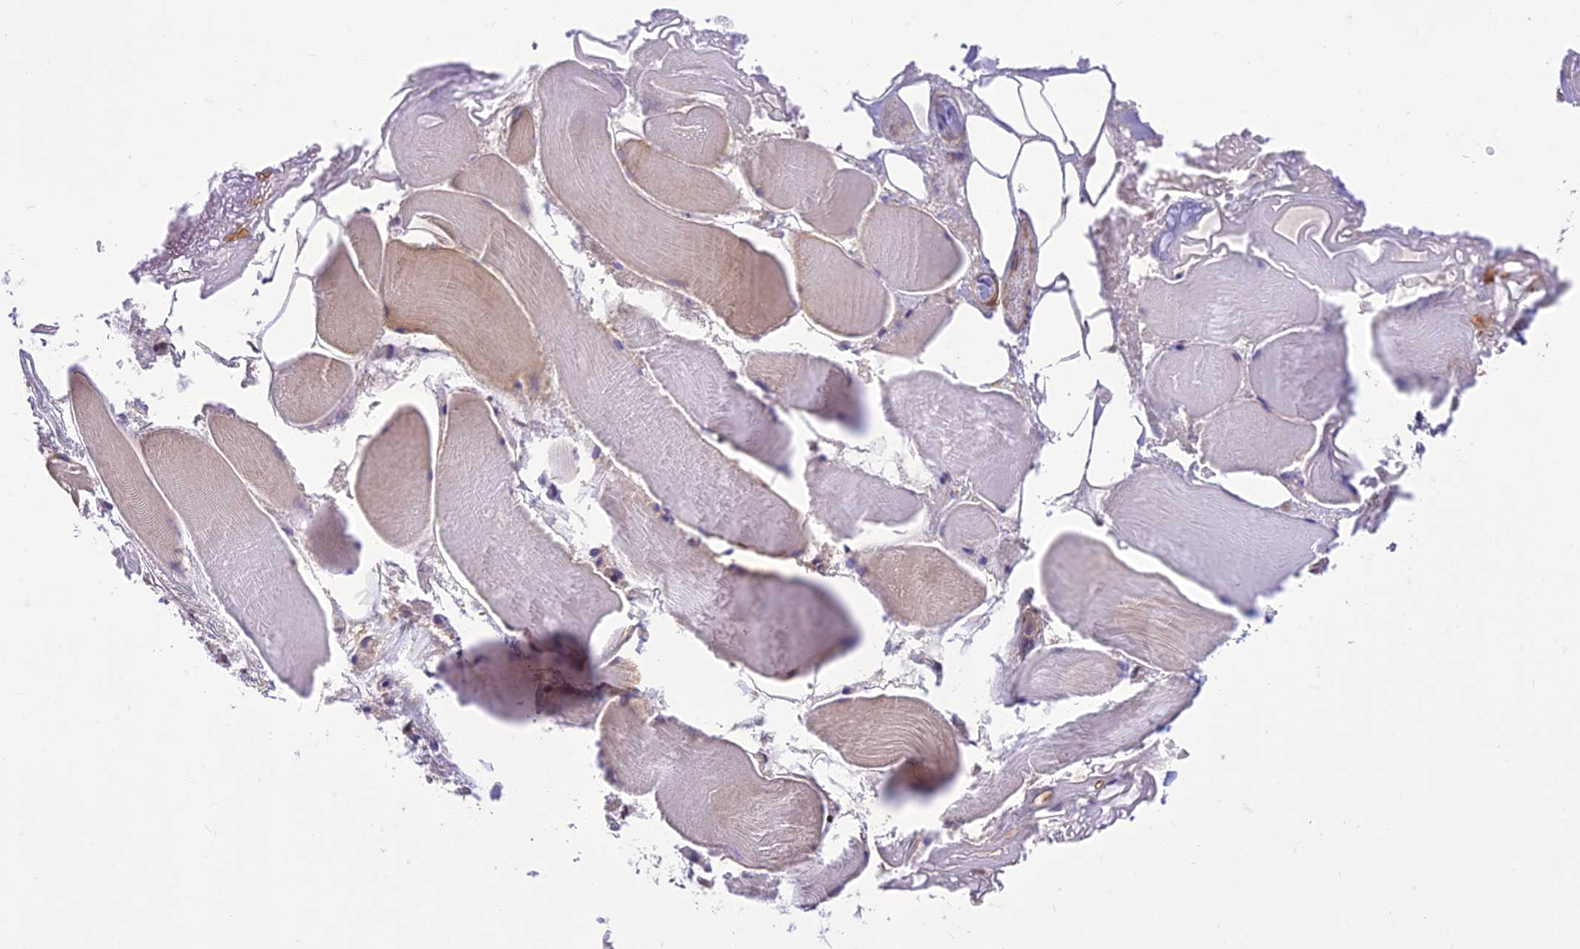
{"staining": {"intensity": "moderate", "quantity": "25%-75%", "location": "cytoplasmic/membranous"}, "tissue": "skeletal muscle", "cell_type": "Myocytes", "image_type": "normal", "snomed": [{"axis": "morphology", "description": "Normal tissue, NOS"}, {"axis": "morphology", "description": "Basal cell carcinoma"}, {"axis": "topography", "description": "Skeletal muscle"}], "caption": "Moderate cytoplasmic/membranous expression for a protein is appreciated in approximately 25%-75% of myocytes of unremarkable skeletal muscle using immunohistochemistry.", "gene": "HPSE2", "patient": {"sex": "female", "age": 64}}